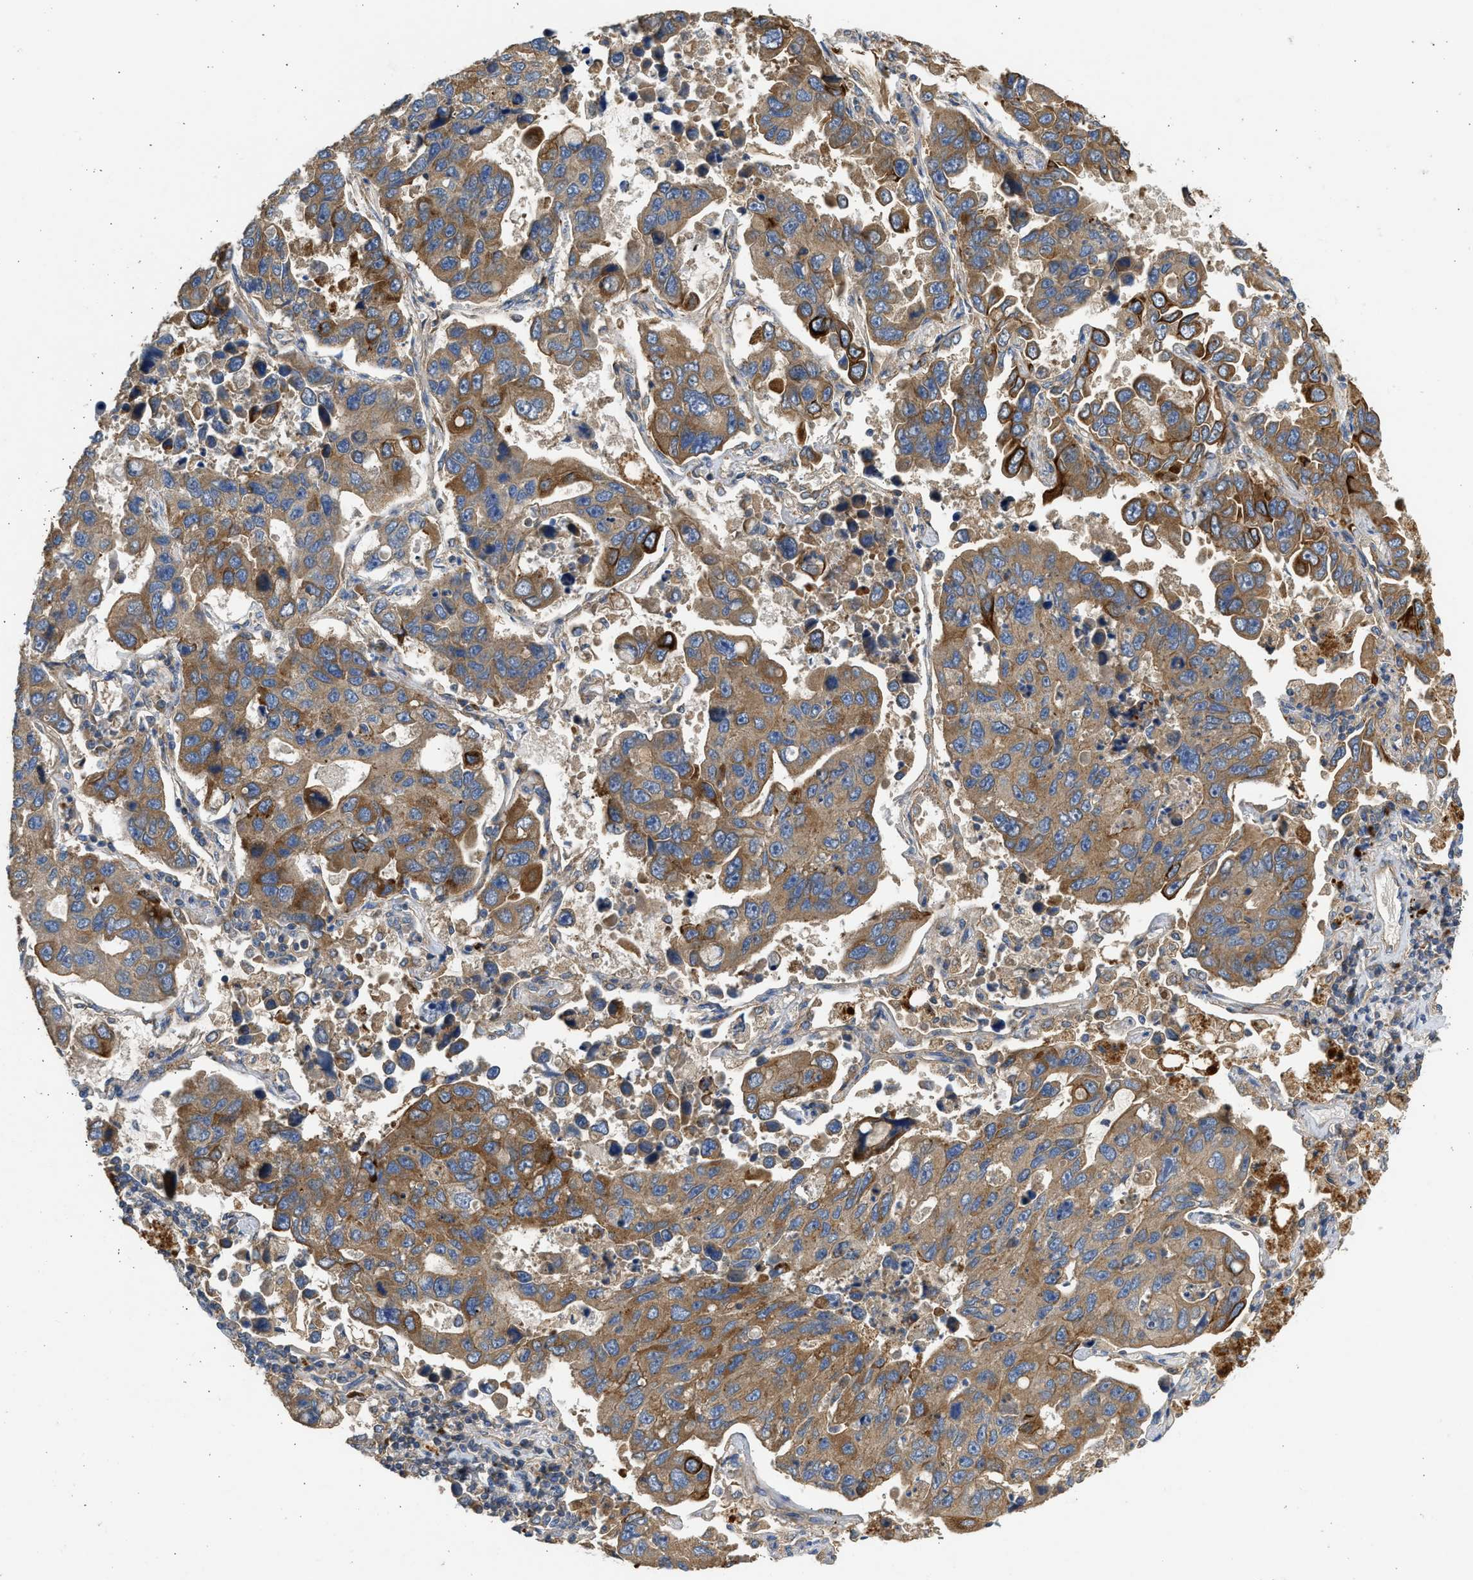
{"staining": {"intensity": "moderate", "quantity": ">75%", "location": "cytoplasmic/membranous"}, "tissue": "lung cancer", "cell_type": "Tumor cells", "image_type": "cancer", "snomed": [{"axis": "morphology", "description": "Adenocarcinoma, NOS"}, {"axis": "topography", "description": "Lung"}], "caption": "The immunohistochemical stain highlights moderate cytoplasmic/membranous staining in tumor cells of lung cancer (adenocarcinoma) tissue.", "gene": "CSRNP2", "patient": {"sex": "male", "age": 64}}